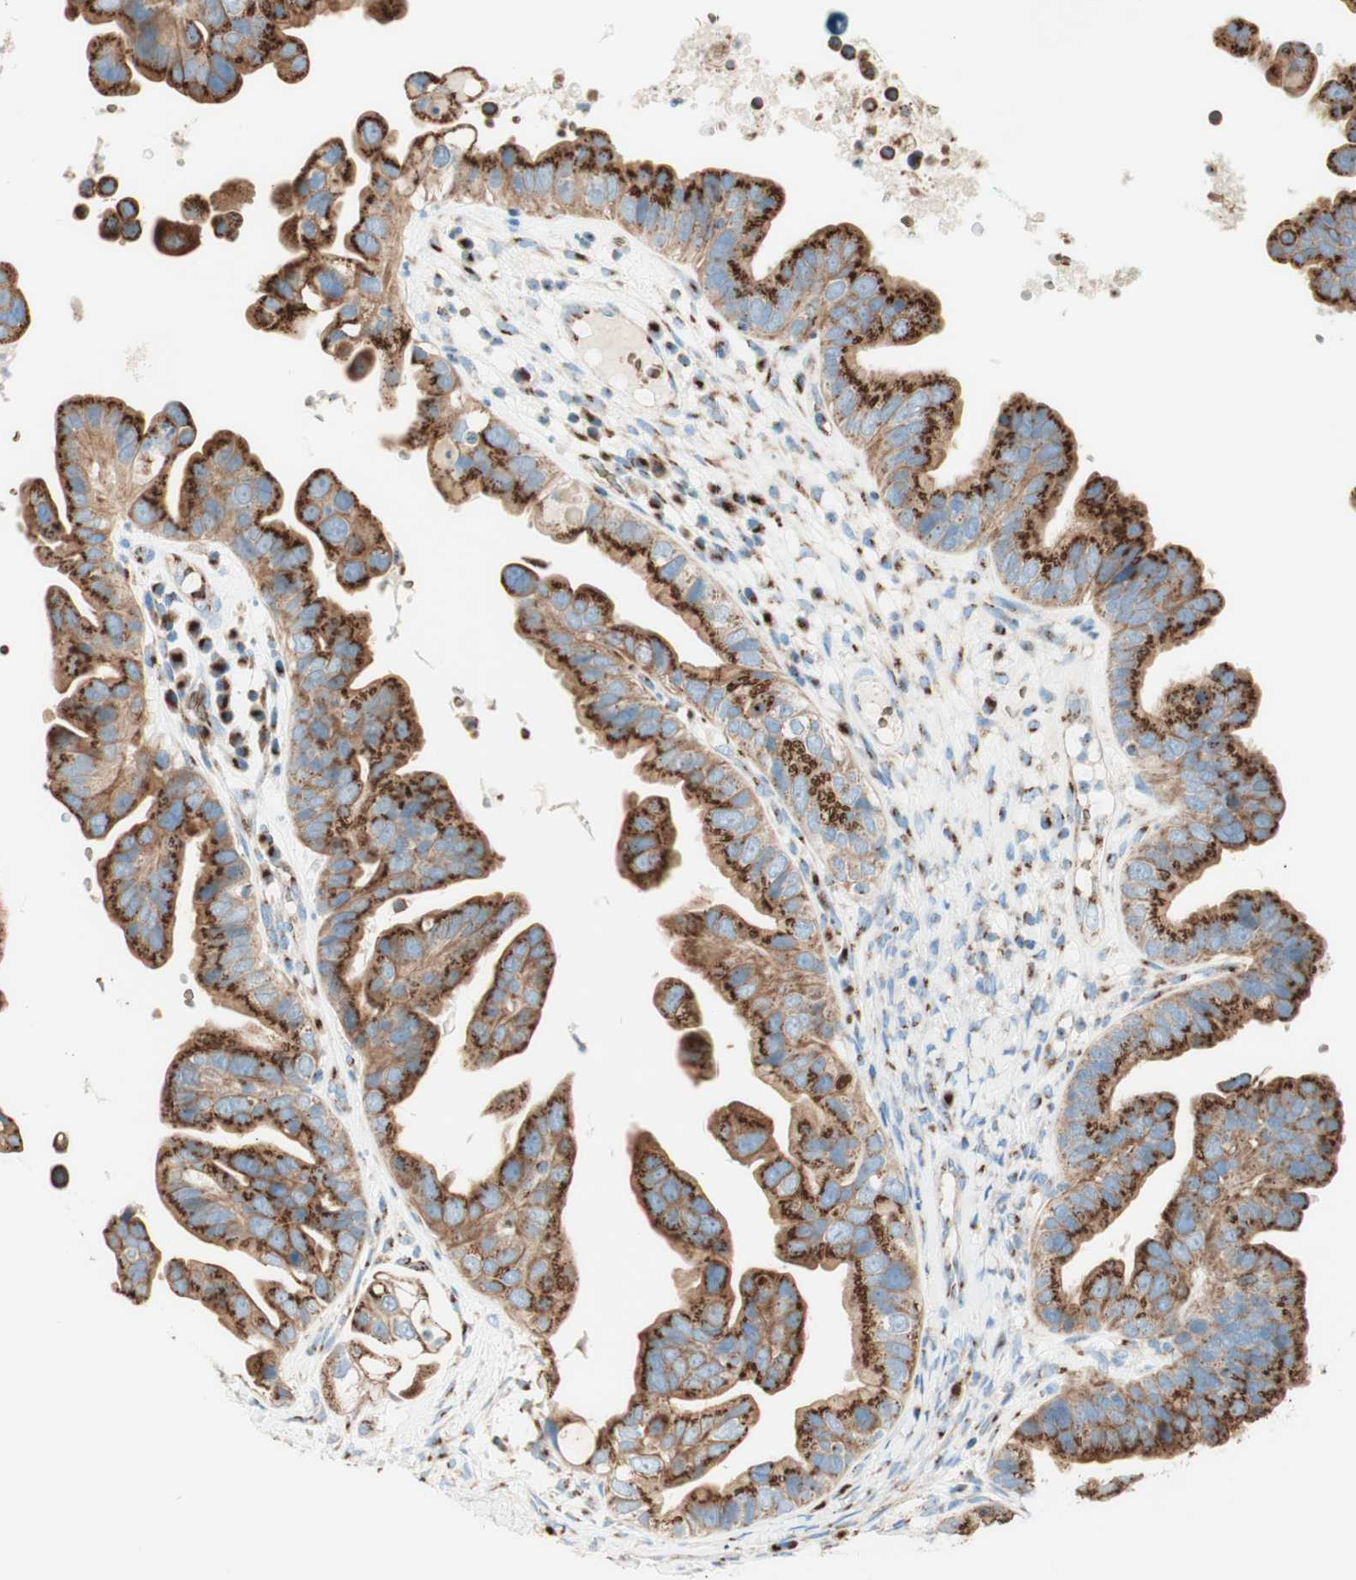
{"staining": {"intensity": "strong", "quantity": ">75%", "location": "cytoplasmic/membranous"}, "tissue": "ovarian cancer", "cell_type": "Tumor cells", "image_type": "cancer", "snomed": [{"axis": "morphology", "description": "Cystadenocarcinoma, serous, NOS"}, {"axis": "topography", "description": "Ovary"}], "caption": "Protein staining of serous cystadenocarcinoma (ovarian) tissue displays strong cytoplasmic/membranous positivity in approximately >75% of tumor cells.", "gene": "GOLGB1", "patient": {"sex": "female", "age": 56}}